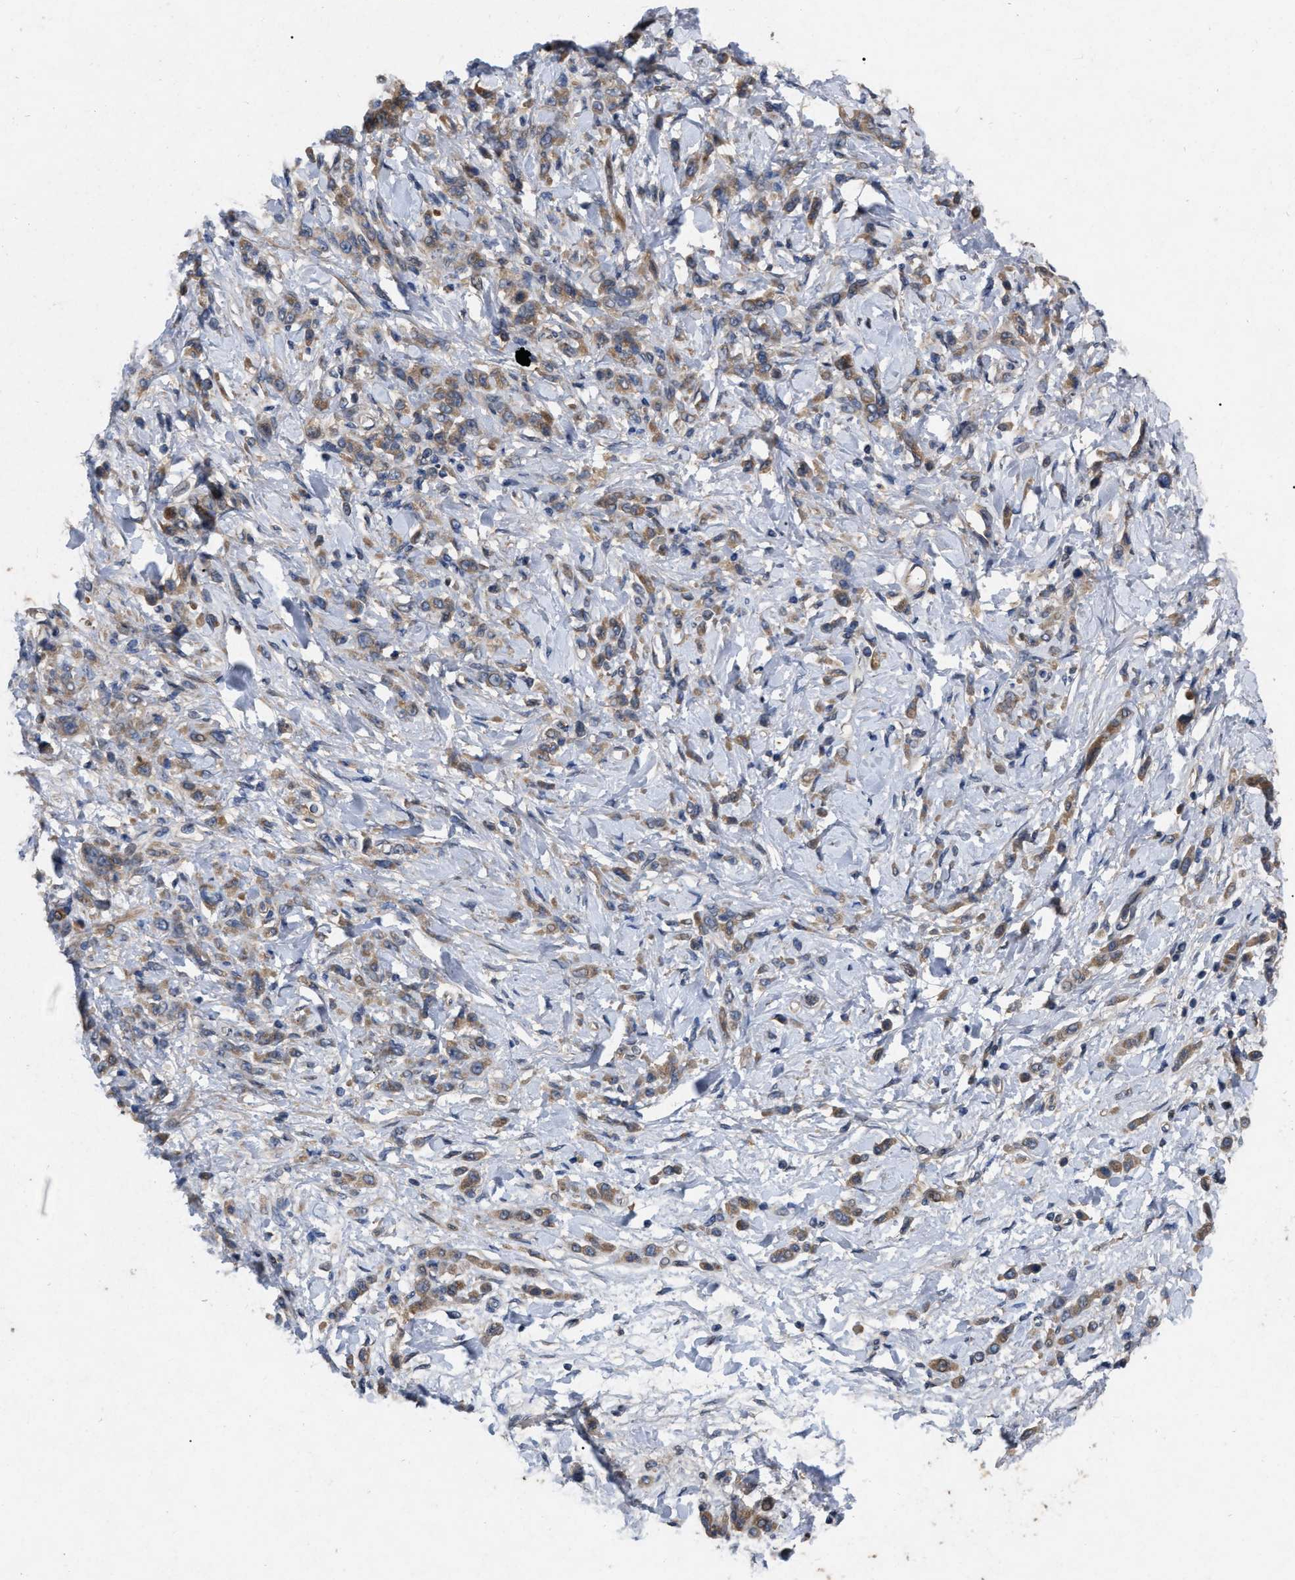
{"staining": {"intensity": "moderate", "quantity": ">75%", "location": "cytoplasmic/membranous"}, "tissue": "stomach cancer", "cell_type": "Tumor cells", "image_type": "cancer", "snomed": [{"axis": "morphology", "description": "Normal tissue, NOS"}, {"axis": "morphology", "description": "Adenocarcinoma, NOS"}, {"axis": "topography", "description": "Stomach"}], "caption": "IHC (DAB) staining of stomach cancer (adenocarcinoma) displays moderate cytoplasmic/membranous protein positivity in approximately >75% of tumor cells.", "gene": "CDKN2C", "patient": {"sex": "male", "age": 82}}